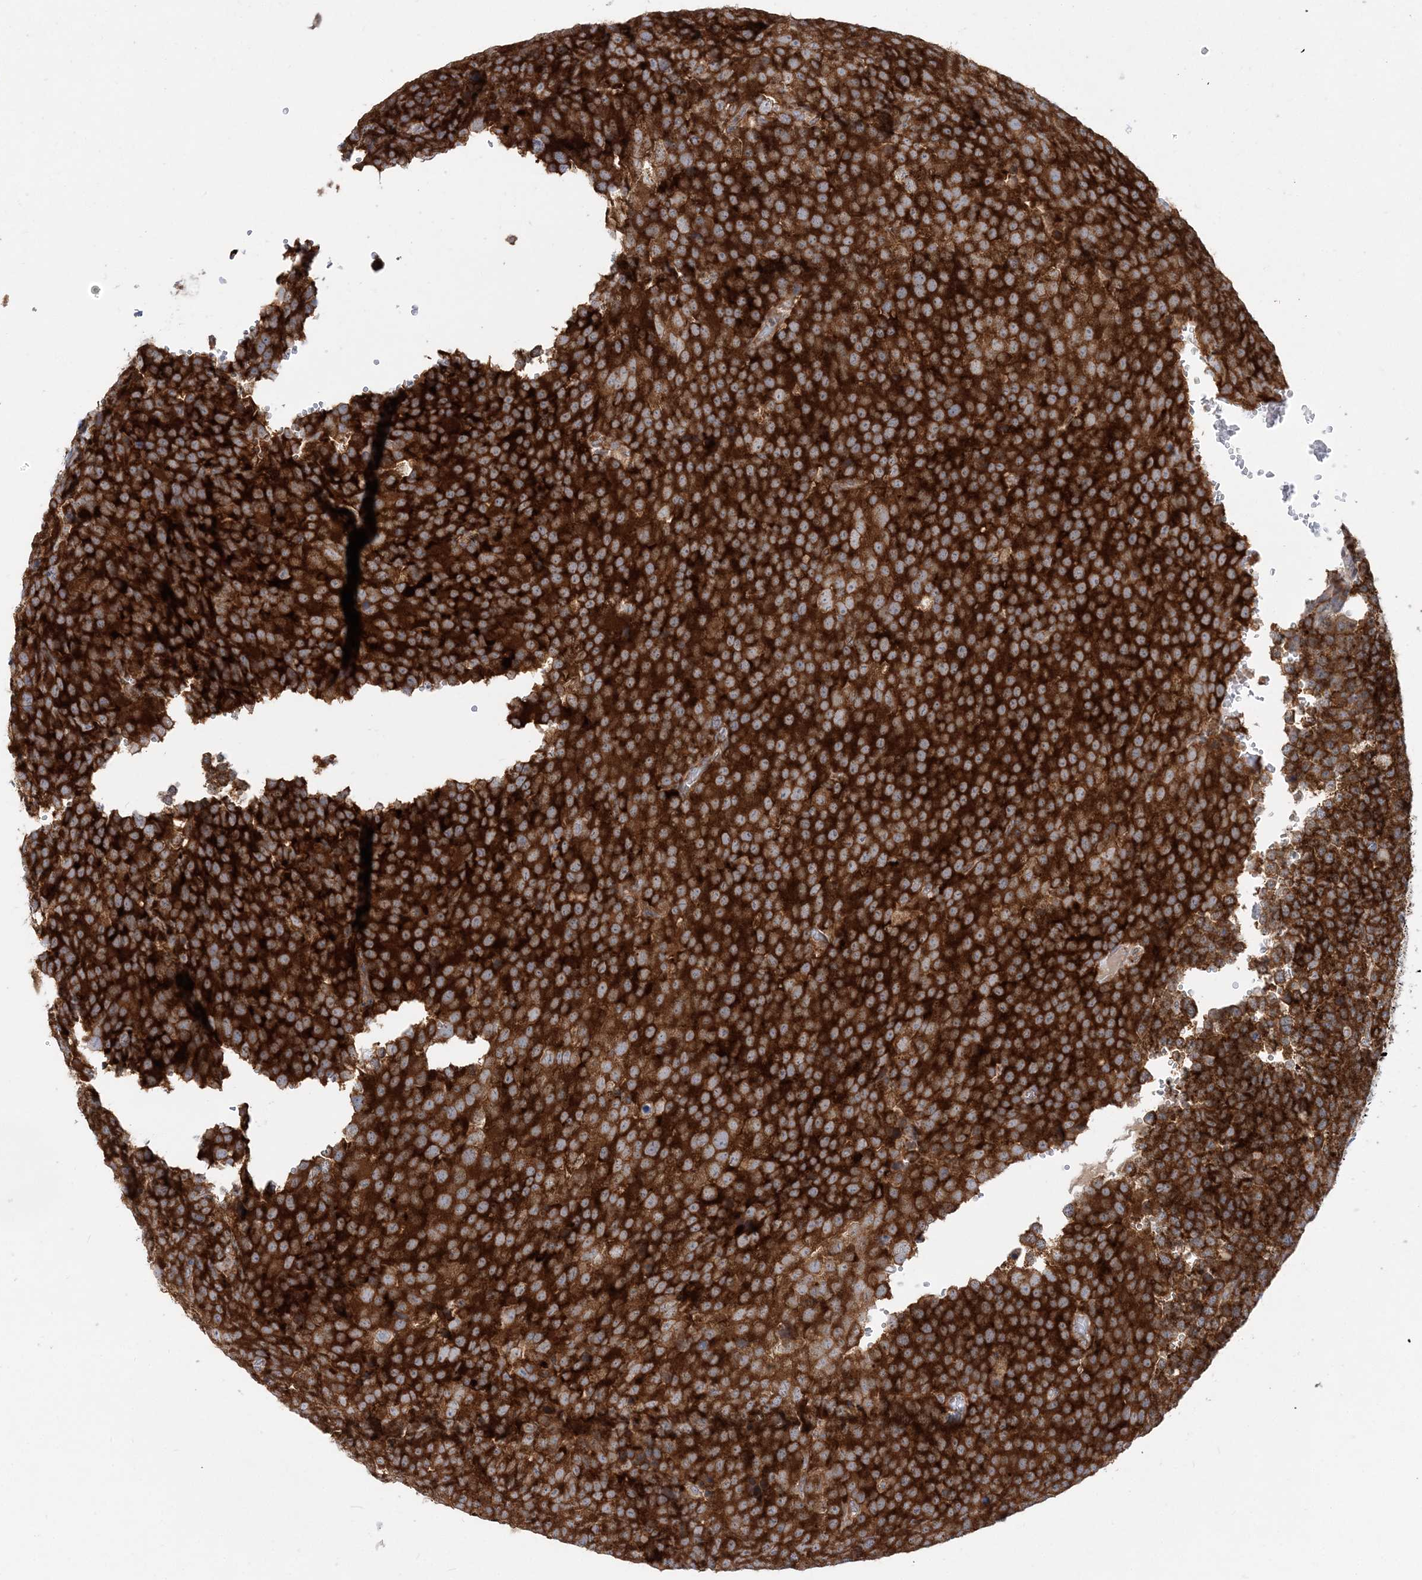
{"staining": {"intensity": "strong", "quantity": ">75%", "location": "cytoplasmic/membranous"}, "tissue": "testis cancer", "cell_type": "Tumor cells", "image_type": "cancer", "snomed": [{"axis": "morphology", "description": "Seminoma, NOS"}, {"axis": "topography", "description": "Testis"}], "caption": "A brown stain shows strong cytoplasmic/membranous staining of a protein in human testis cancer (seminoma) tumor cells. Nuclei are stained in blue.", "gene": "LARP4B", "patient": {"sex": "male", "age": 71}}